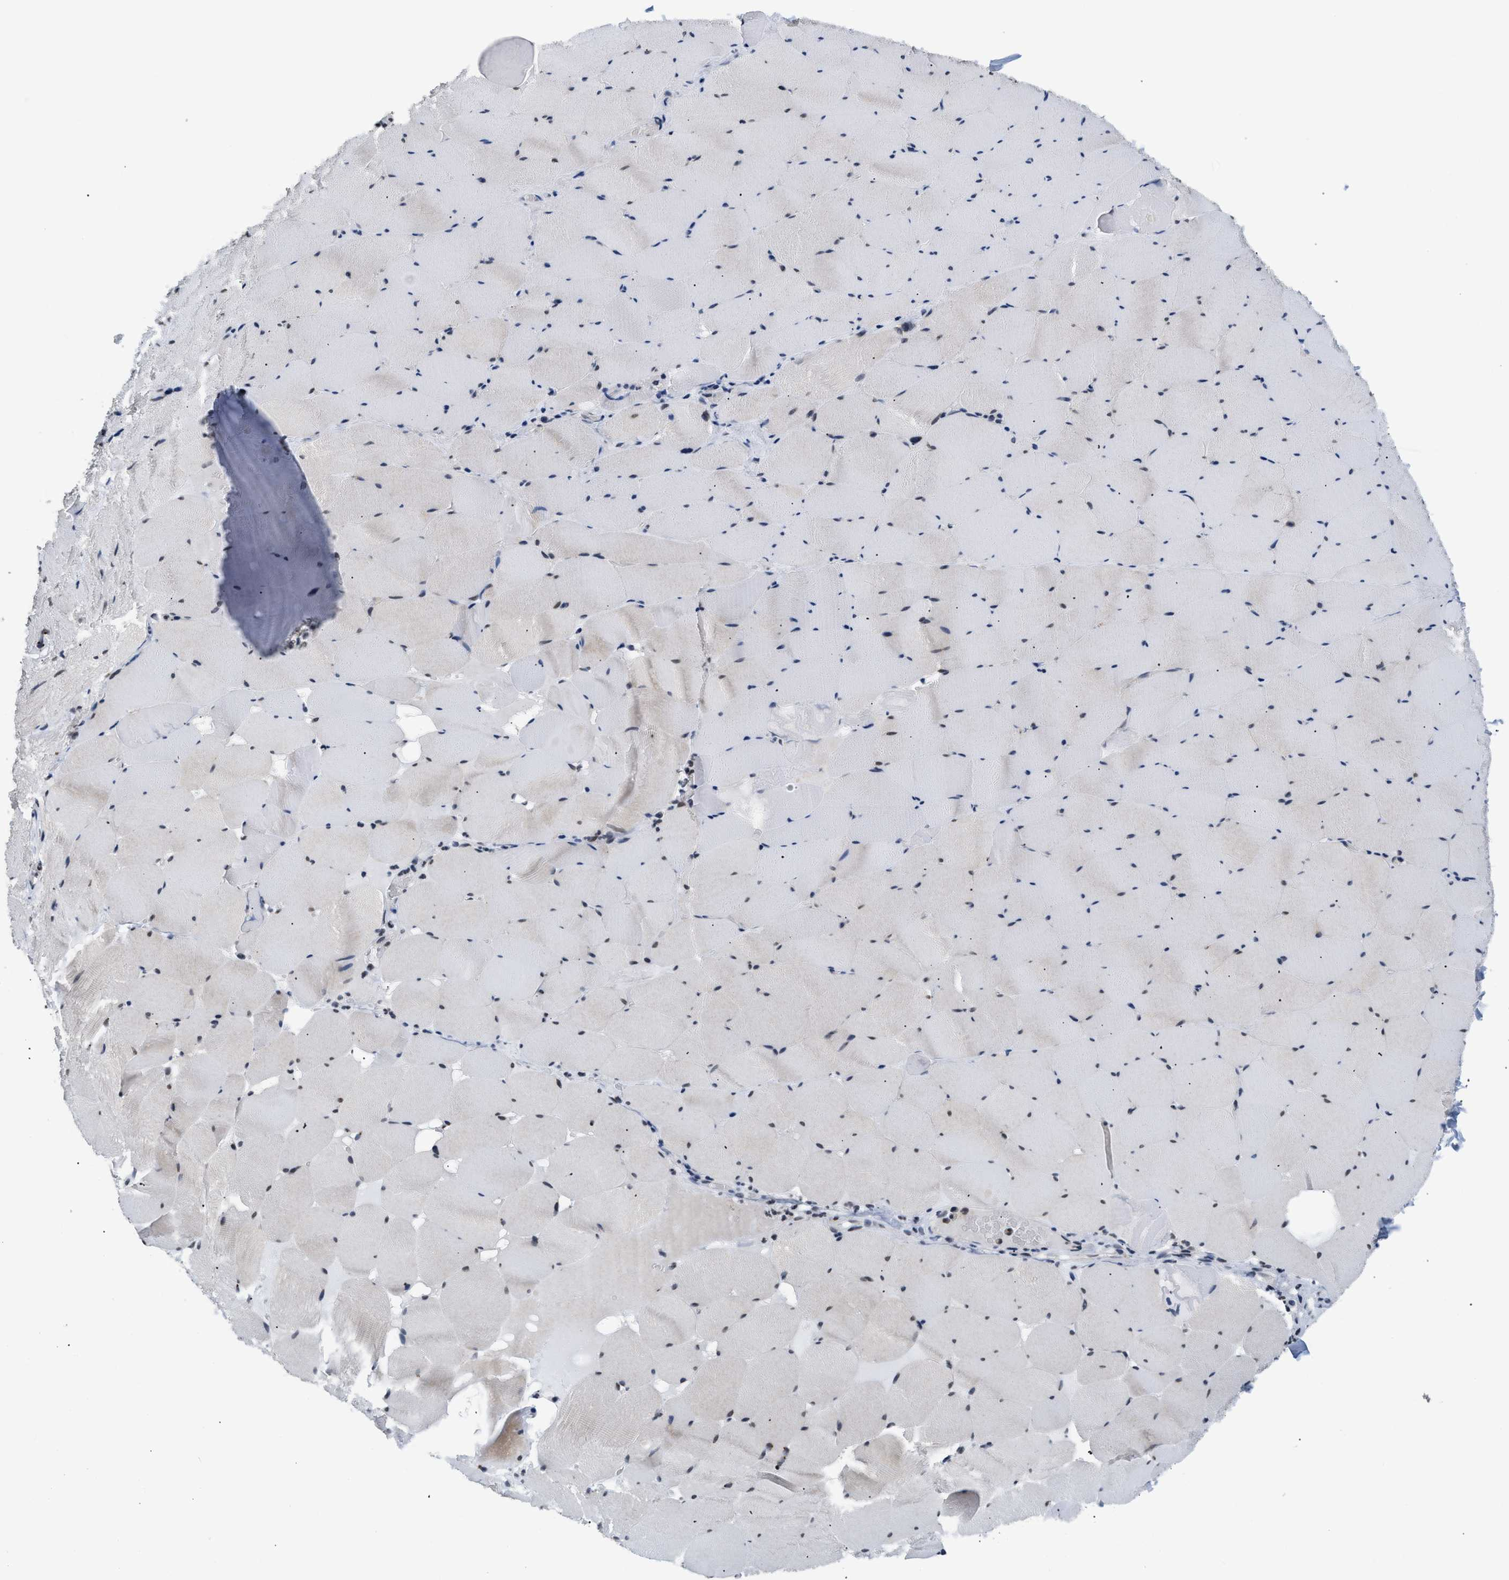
{"staining": {"intensity": "moderate", "quantity": "<25%", "location": "cytoplasmic/membranous"}, "tissue": "skeletal muscle", "cell_type": "Myocytes", "image_type": "normal", "snomed": [{"axis": "morphology", "description": "Normal tissue, NOS"}, {"axis": "topography", "description": "Skeletal muscle"}], "caption": "Brown immunohistochemical staining in unremarkable human skeletal muscle demonstrates moderate cytoplasmic/membranous staining in approximately <25% of myocytes.", "gene": "RAF1", "patient": {"sex": "male", "age": 62}}